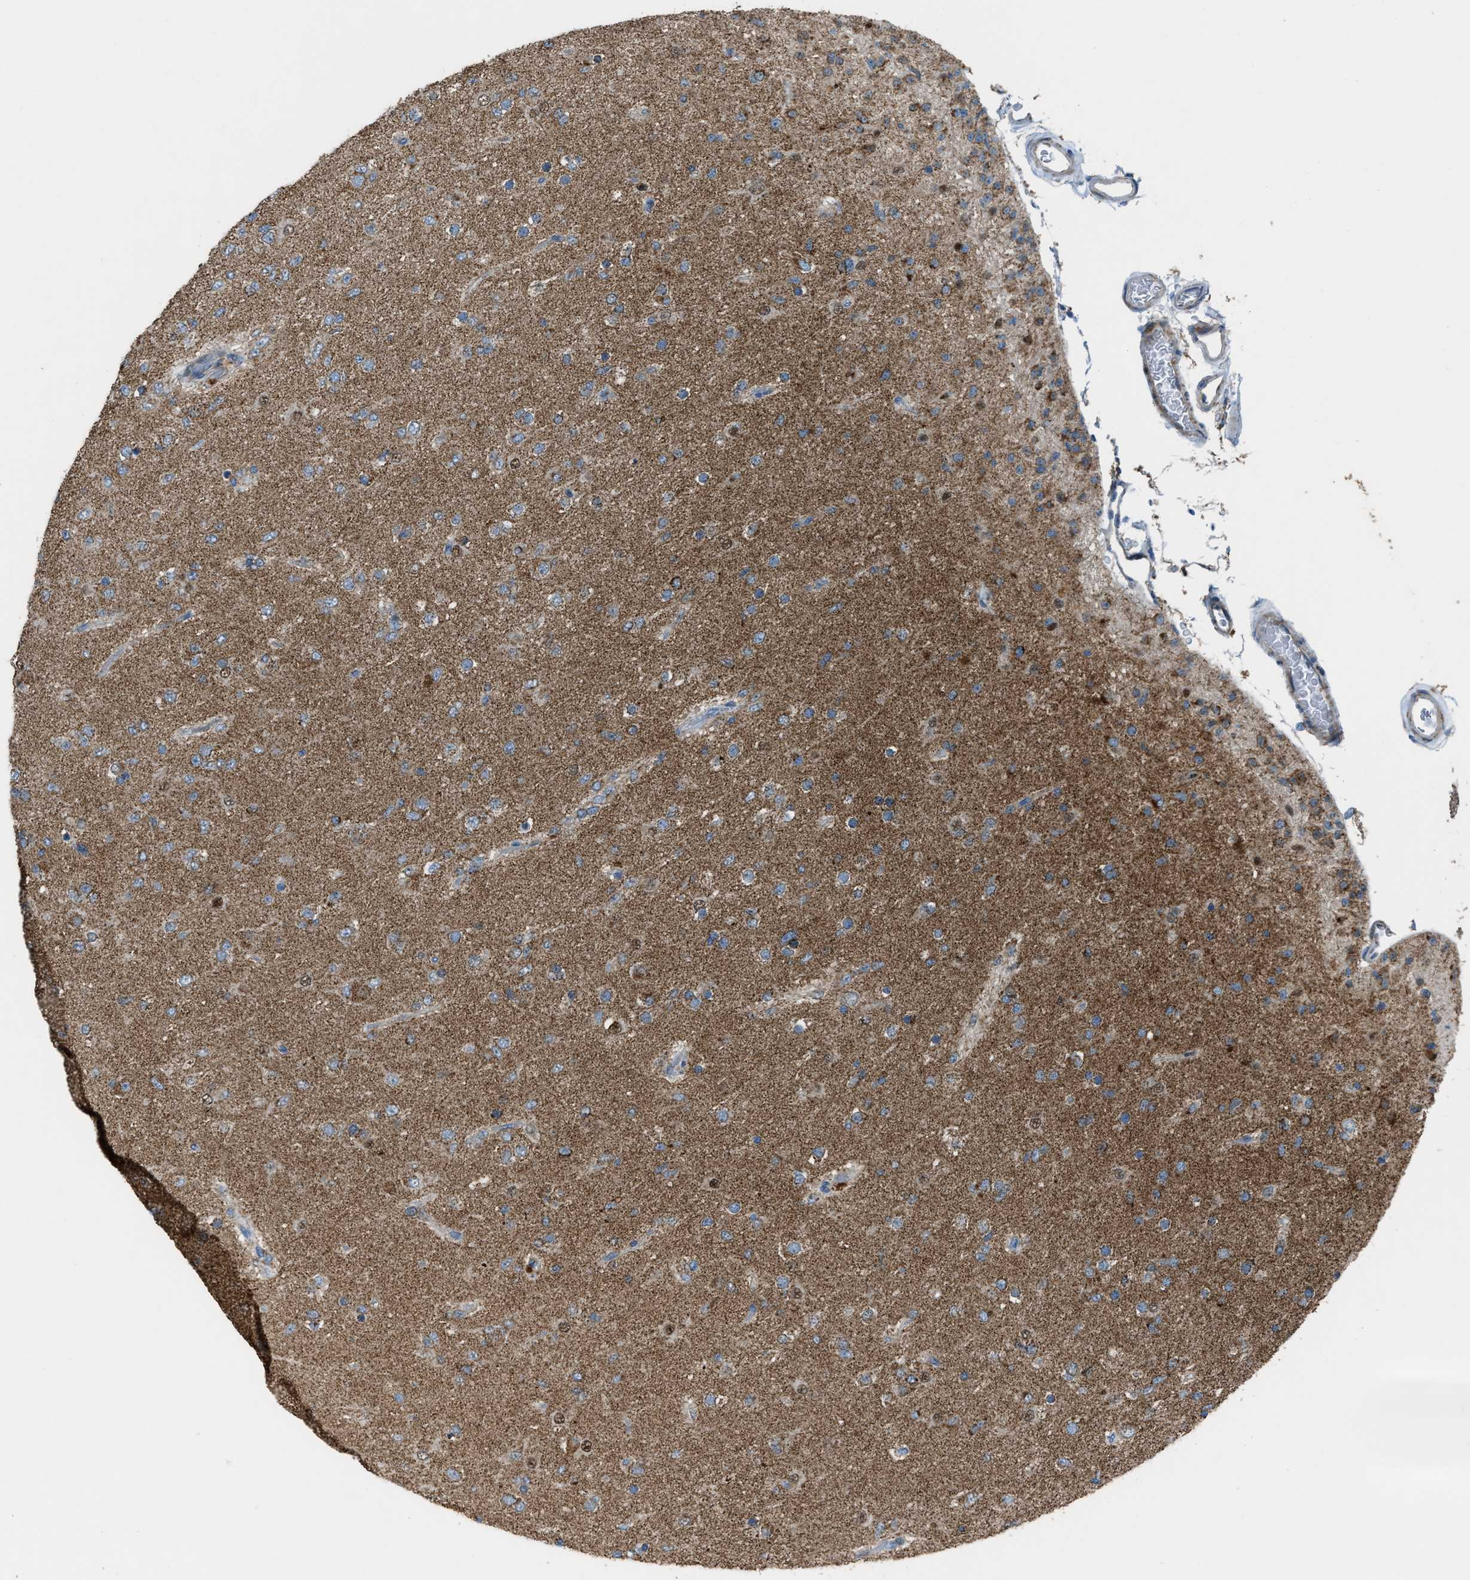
{"staining": {"intensity": "moderate", "quantity": "<25%", "location": "cytoplasmic/membranous"}, "tissue": "glioma", "cell_type": "Tumor cells", "image_type": "cancer", "snomed": [{"axis": "morphology", "description": "Glioma, malignant, Low grade"}, {"axis": "topography", "description": "Brain"}], "caption": "Moderate cytoplasmic/membranous protein staining is identified in about <25% of tumor cells in glioma.", "gene": "SLC25A11", "patient": {"sex": "male", "age": 65}}